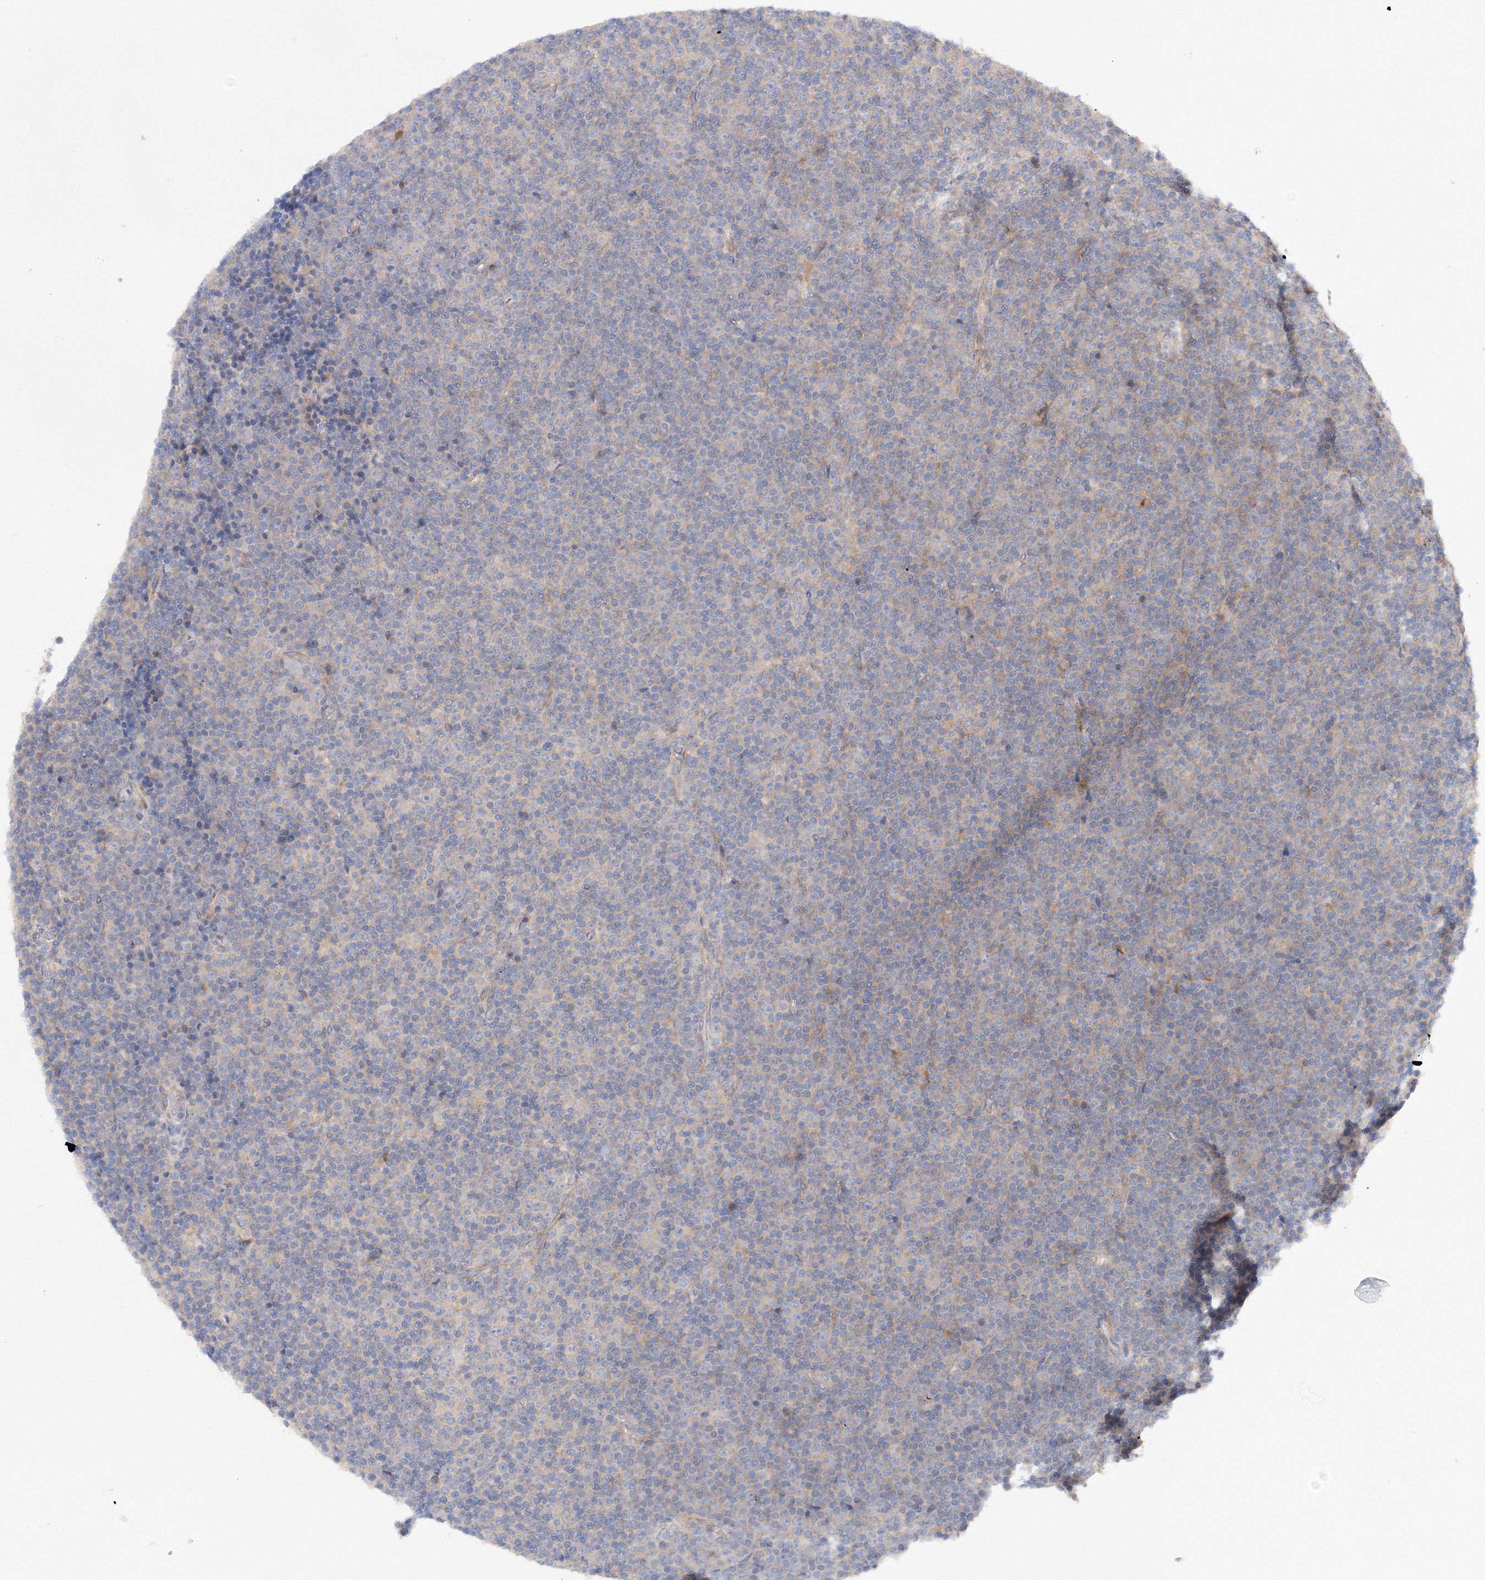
{"staining": {"intensity": "negative", "quantity": "none", "location": "none"}, "tissue": "lymphoma", "cell_type": "Tumor cells", "image_type": "cancer", "snomed": [{"axis": "morphology", "description": "Malignant lymphoma, non-Hodgkin's type, Low grade"}, {"axis": "topography", "description": "Lymph node"}], "caption": "Immunohistochemistry (IHC) image of lymphoma stained for a protein (brown), which exhibits no staining in tumor cells.", "gene": "DIS3L2", "patient": {"sex": "female", "age": 67}}